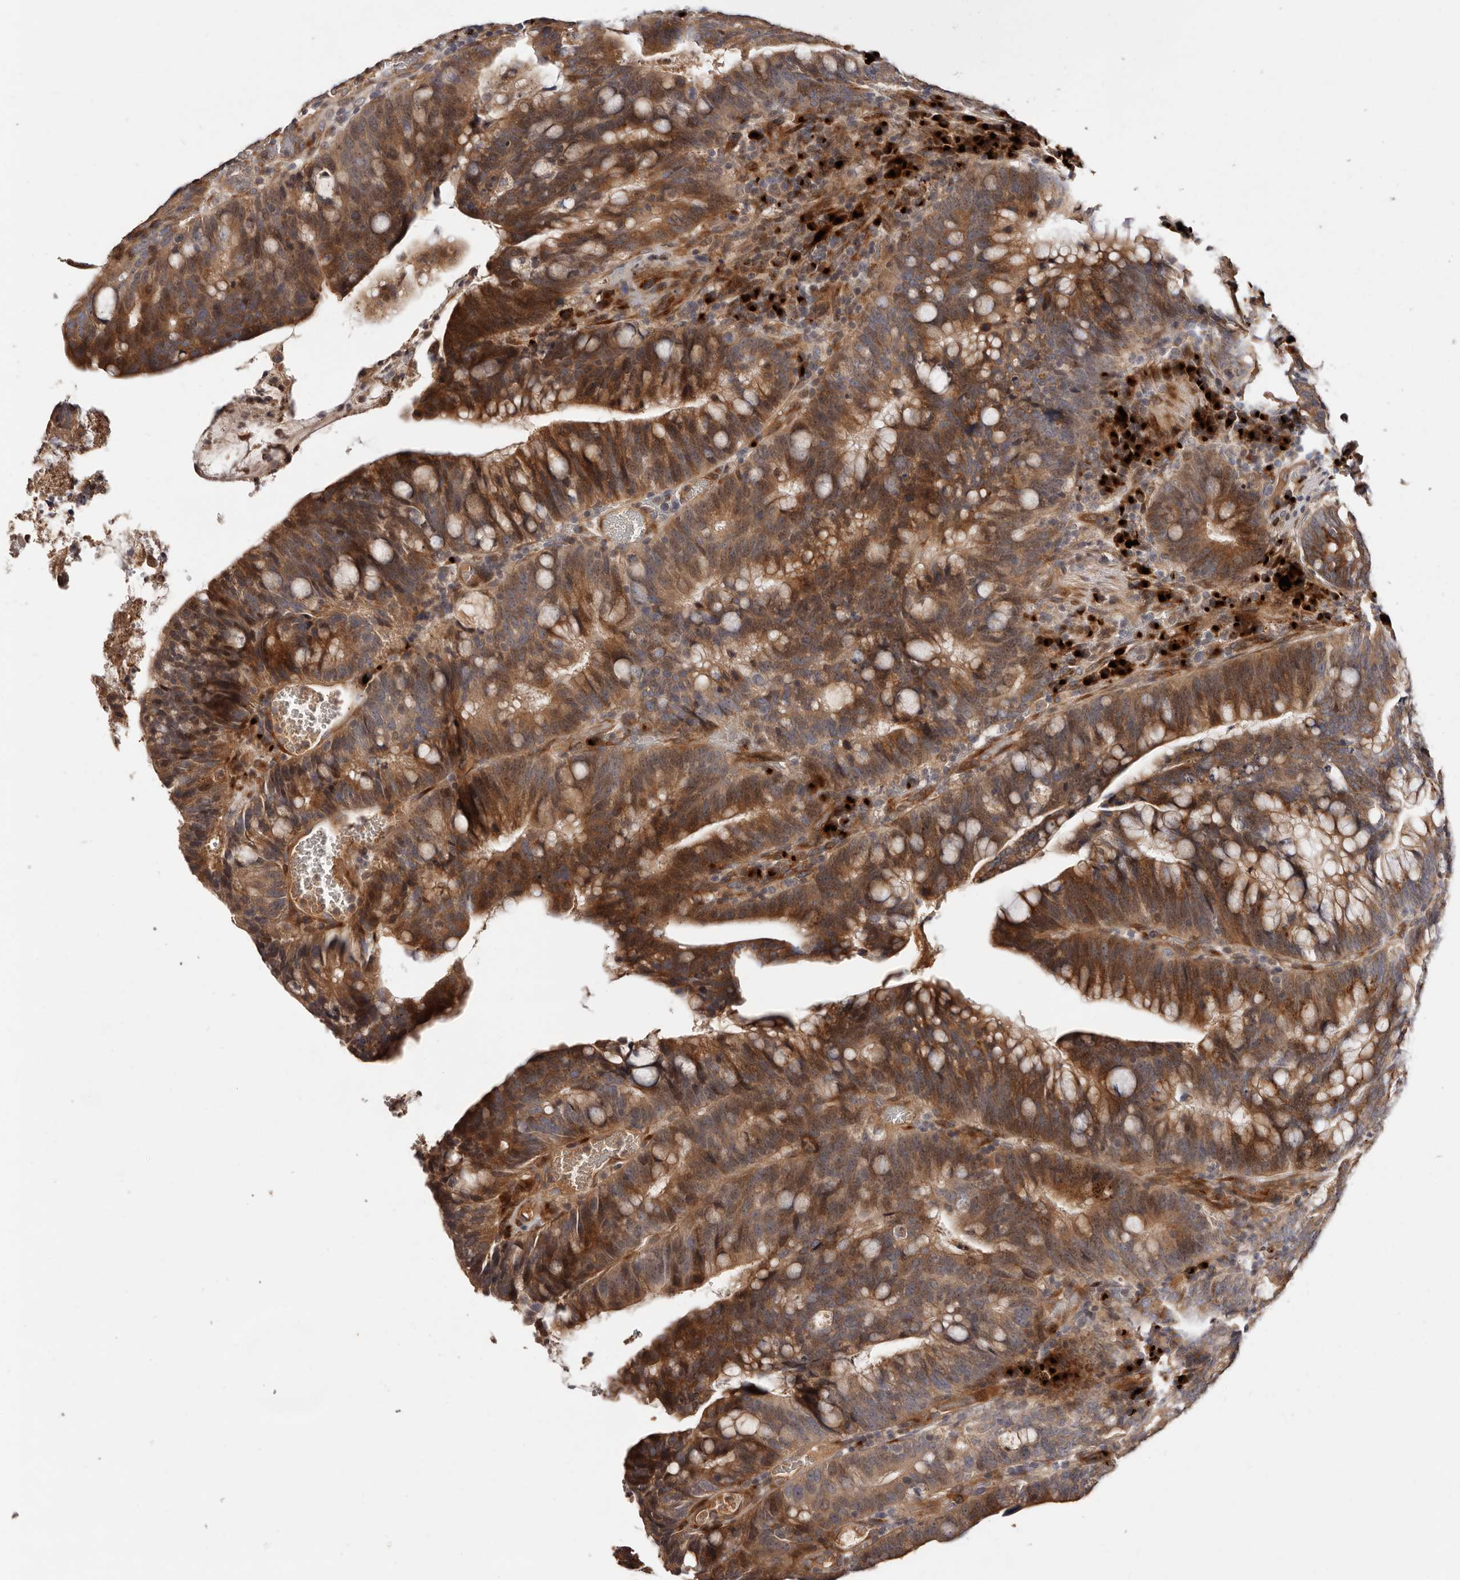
{"staining": {"intensity": "strong", "quantity": ">75%", "location": "cytoplasmic/membranous"}, "tissue": "colorectal cancer", "cell_type": "Tumor cells", "image_type": "cancer", "snomed": [{"axis": "morphology", "description": "Adenocarcinoma, NOS"}, {"axis": "topography", "description": "Colon"}], "caption": "Protein analysis of colorectal adenocarcinoma tissue reveals strong cytoplasmic/membranous staining in about >75% of tumor cells.", "gene": "DACT2", "patient": {"sex": "female", "age": 66}}